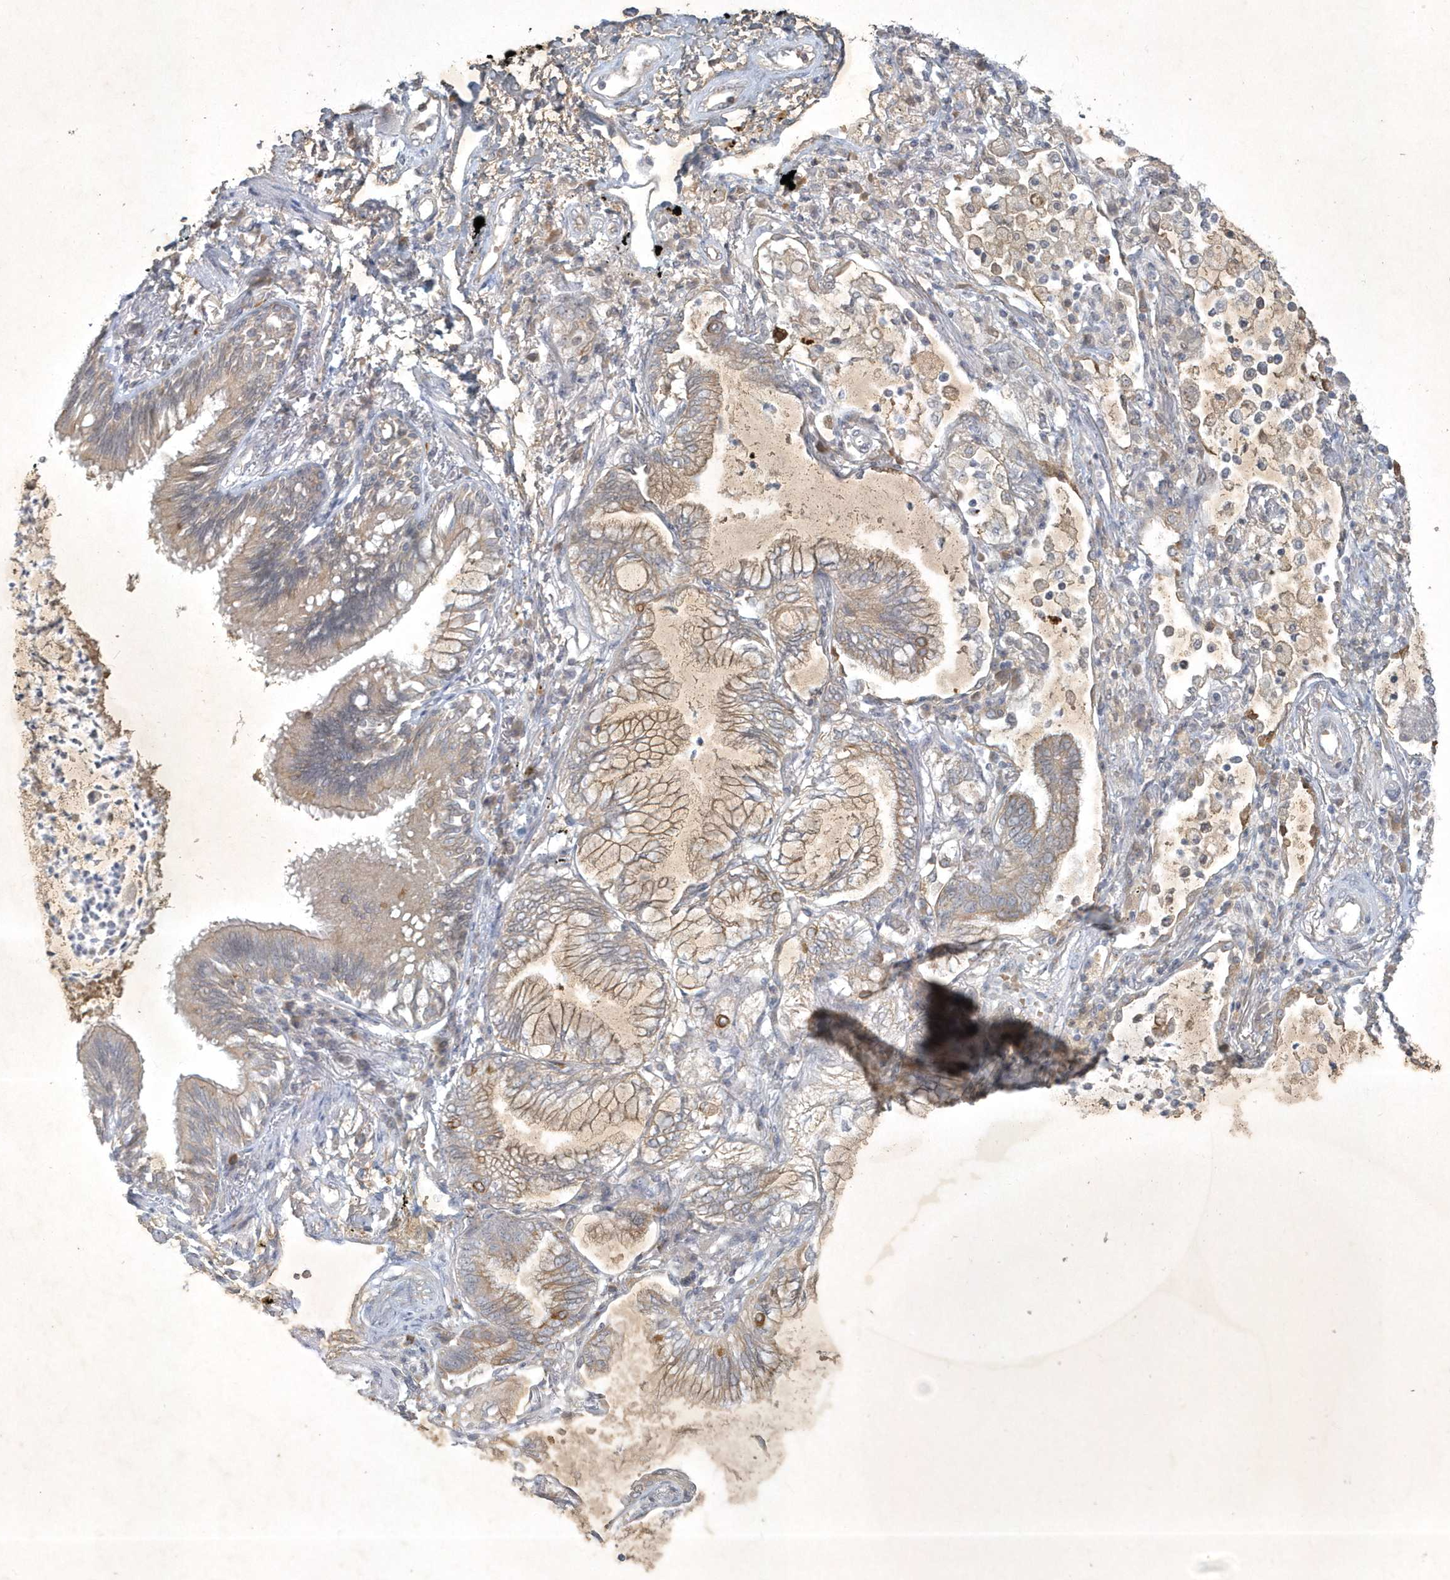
{"staining": {"intensity": "weak", "quantity": ">75%", "location": "cytoplasmic/membranous"}, "tissue": "lung cancer", "cell_type": "Tumor cells", "image_type": "cancer", "snomed": [{"axis": "morphology", "description": "Adenocarcinoma, NOS"}, {"axis": "topography", "description": "Lung"}], "caption": "Protein staining reveals weak cytoplasmic/membranous staining in approximately >75% of tumor cells in lung adenocarcinoma.", "gene": "BOD1", "patient": {"sex": "female", "age": 70}}